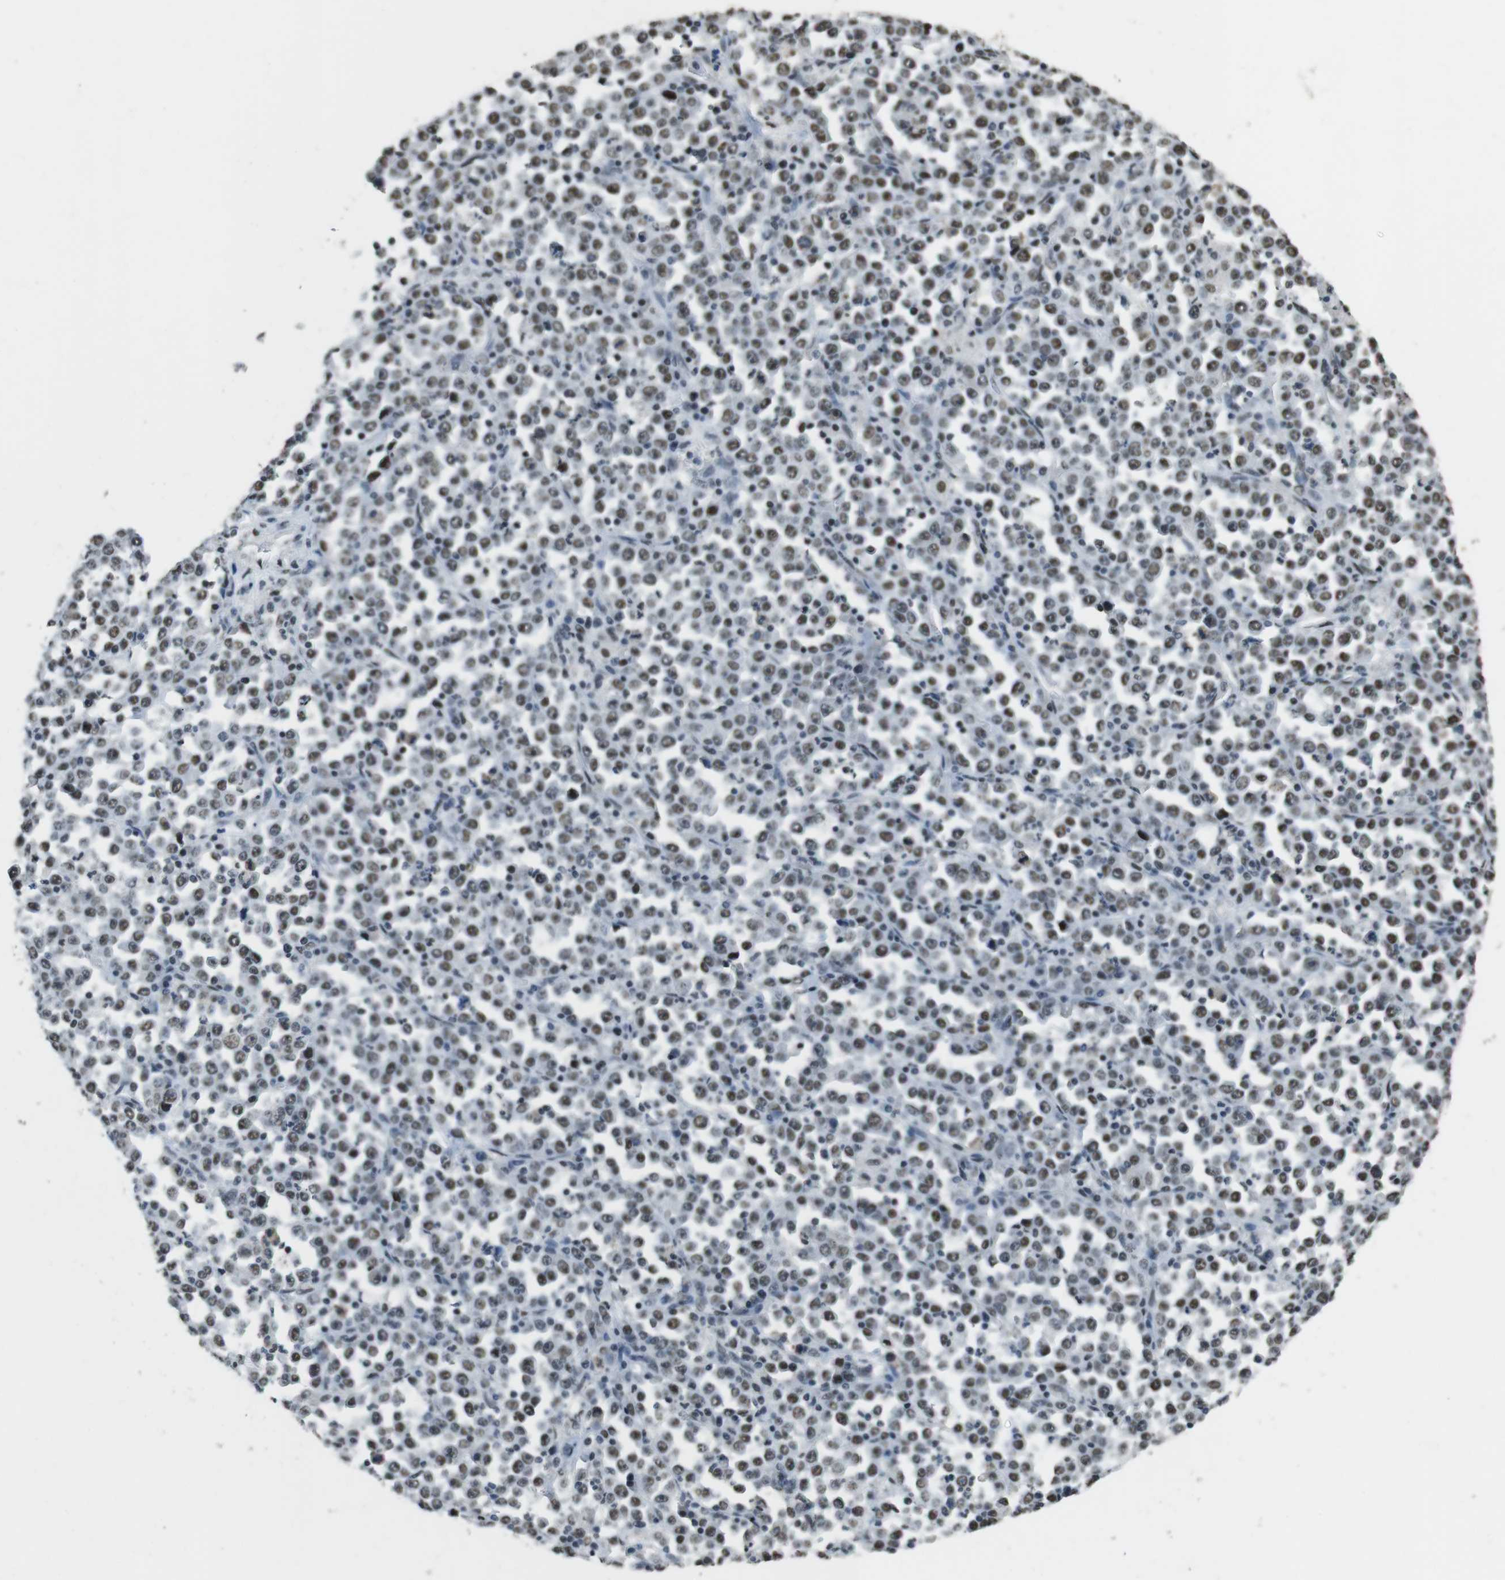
{"staining": {"intensity": "weak", "quantity": ">75%", "location": "nuclear"}, "tissue": "stomach cancer", "cell_type": "Tumor cells", "image_type": "cancer", "snomed": [{"axis": "morphology", "description": "Normal tissue, NOS"}, {"axis": "morphology", "description": "Adenocarcinoma, NOS"}, {"axis": "topography", "description": "Stomach, upper"}, {"axis": "topography", "description": "Stomach"}], "caption": "Tumor cells exhibit low levels of weak nuclear staining in about >75% of cells in stomach cancer (adenocarcinoma).", "gene": "CSNK2B", "patient": {"sex": "male", "age": 59}}